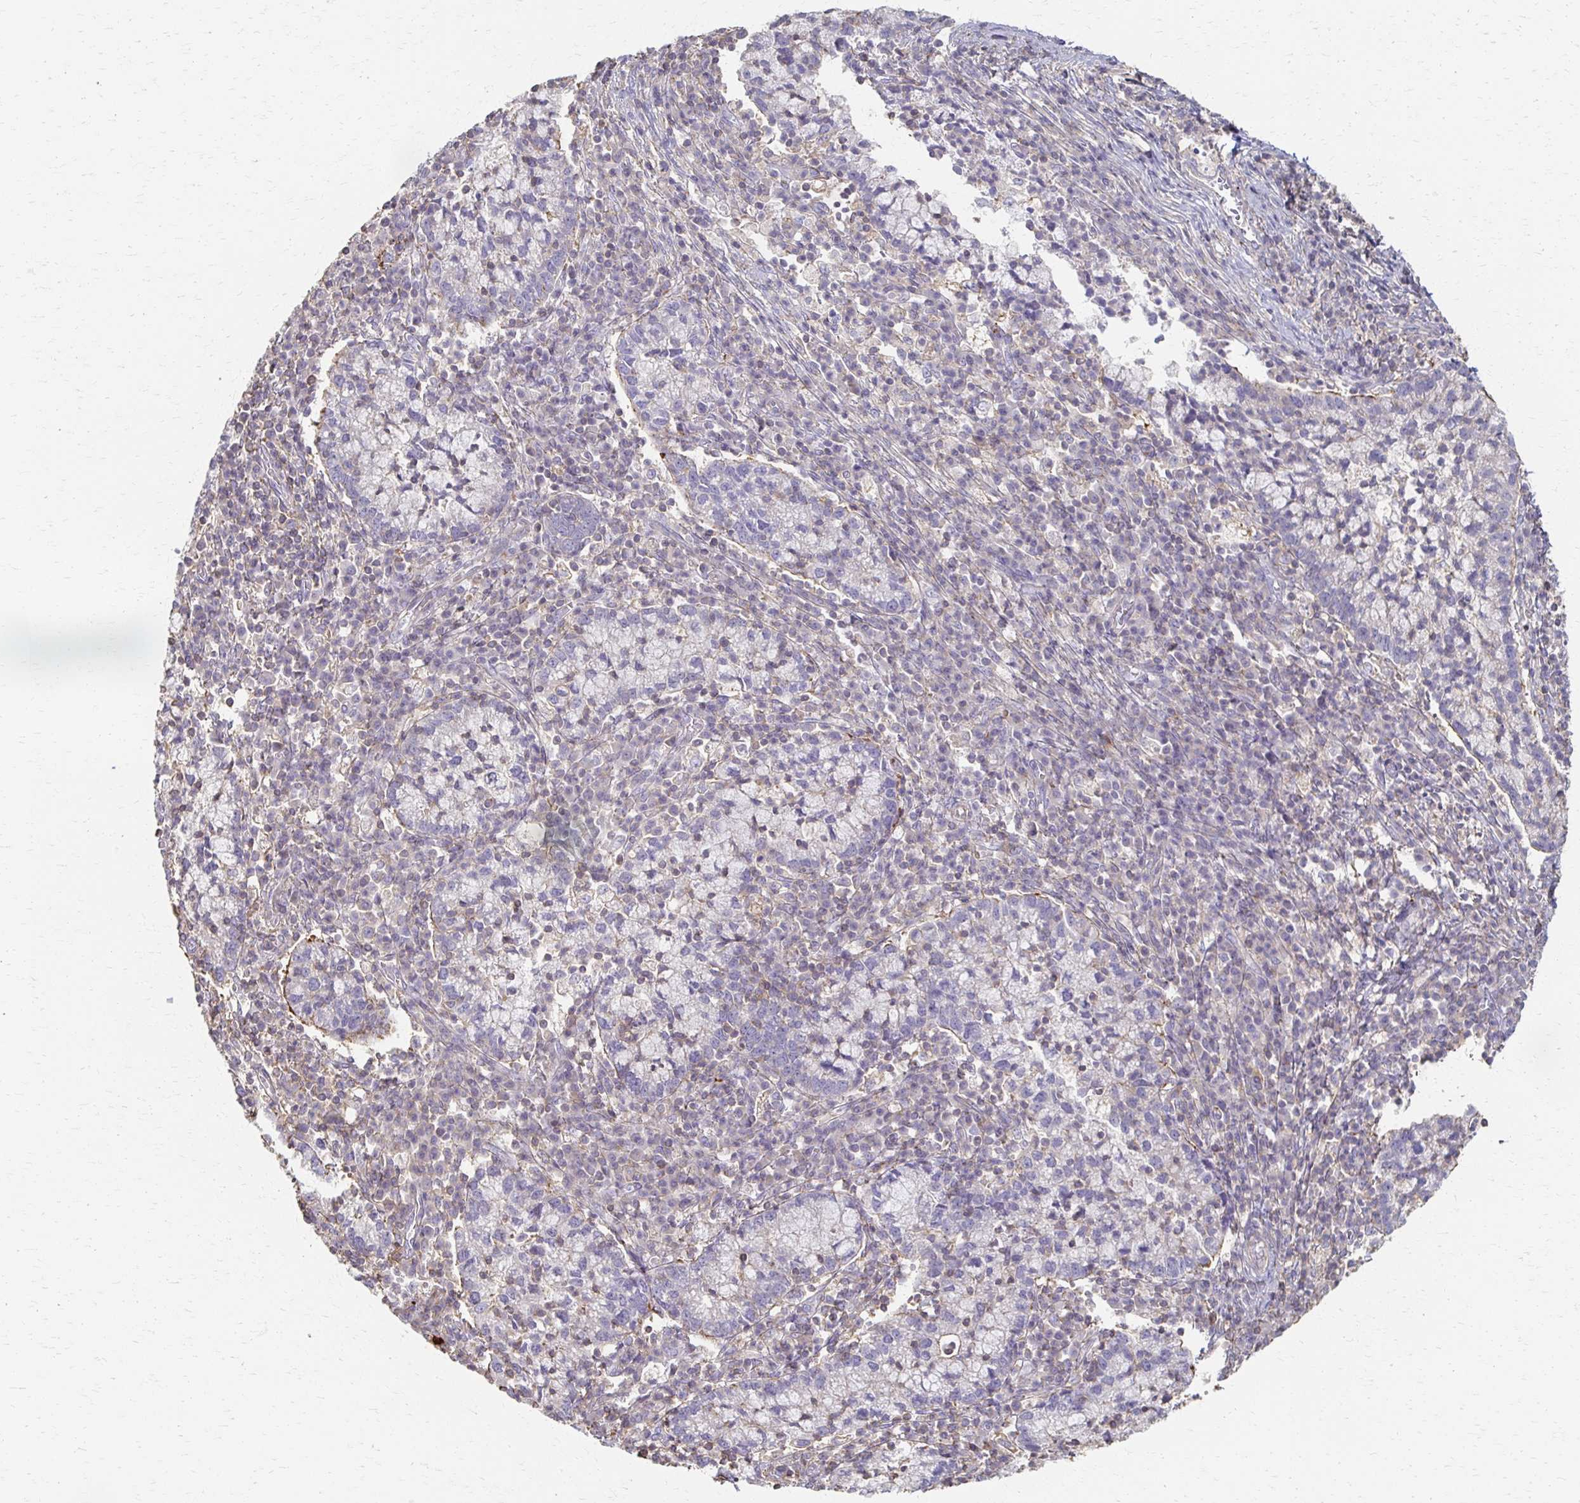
{"staining": {"intensity": "negative", "quantity": "none", "location": "none"}, "tissue": "cervical cancer", "cell_type": "Tumor cells", "image_type": "cancer", "snomed": [{"axis": "morphology", "description": "Normal tissue, NOS"}, {"axis": "morphology", "description": "Adenocarcinoma, NOS"}, {"axis": "topography", "description": "Cervix"}], "caption": "Histopathology image shows no significant protein expression in tumor cells of adenocarcinoma (cervical).", "gene": "C1QTNF7", "patient": {"sex": "female", "age": 44}}